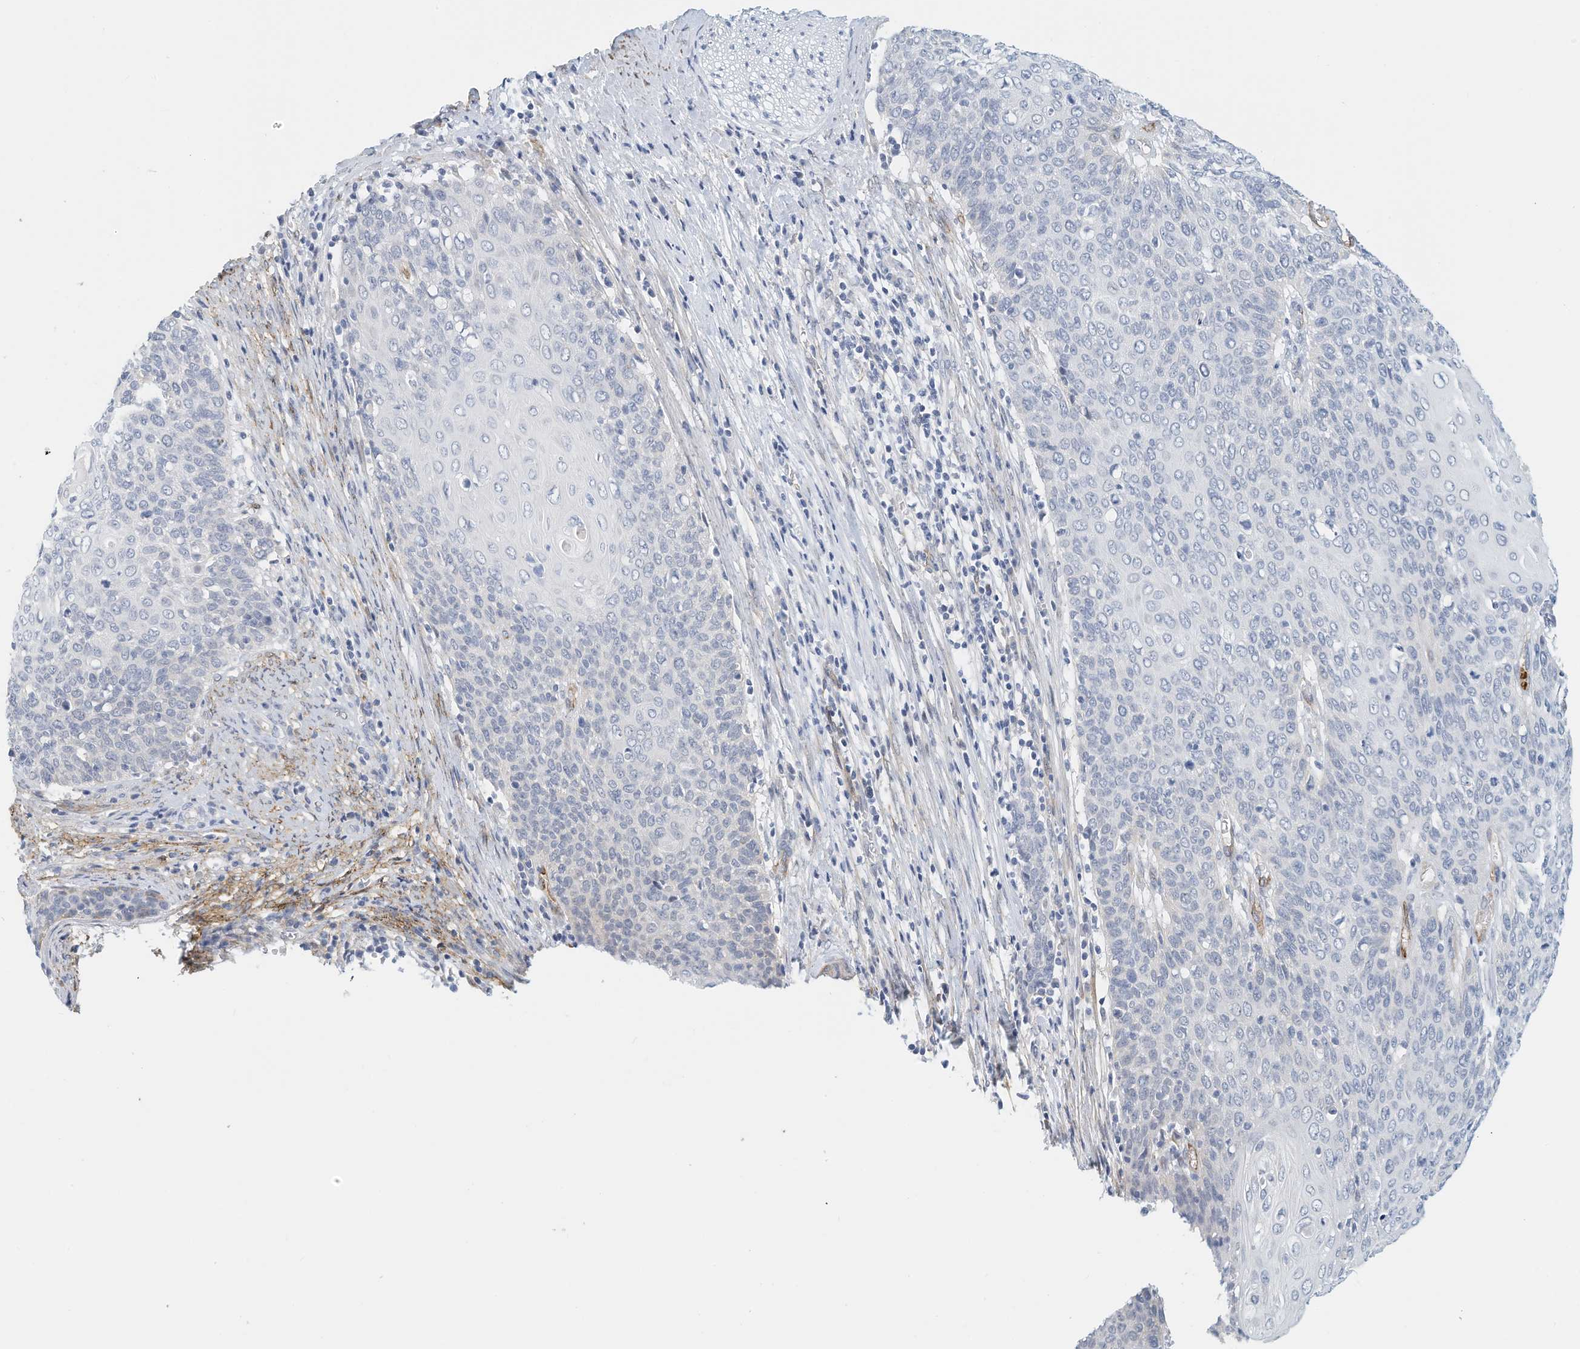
{"staining": {"intensity": "negative", "quantity": "none", "location": "none"}, "tissue": "cervical cancer", "cell_type": "Tumor cells", "image_type": "cancer", "snomed": [{"axis": "morphology", "description": "Squamous cell carcinoma, NOS"}, {"axis": "topography", "description": "Cervix"}], "caption": "The IHC histopathology image has no significant positivity in tumor cells of cervical cancer tissue. (DAB (3,3'-diaminobenzidine) IHC, high magnification).", "gene": "ARHGAP28", "patient": {"sex": "female", "age": 39}}